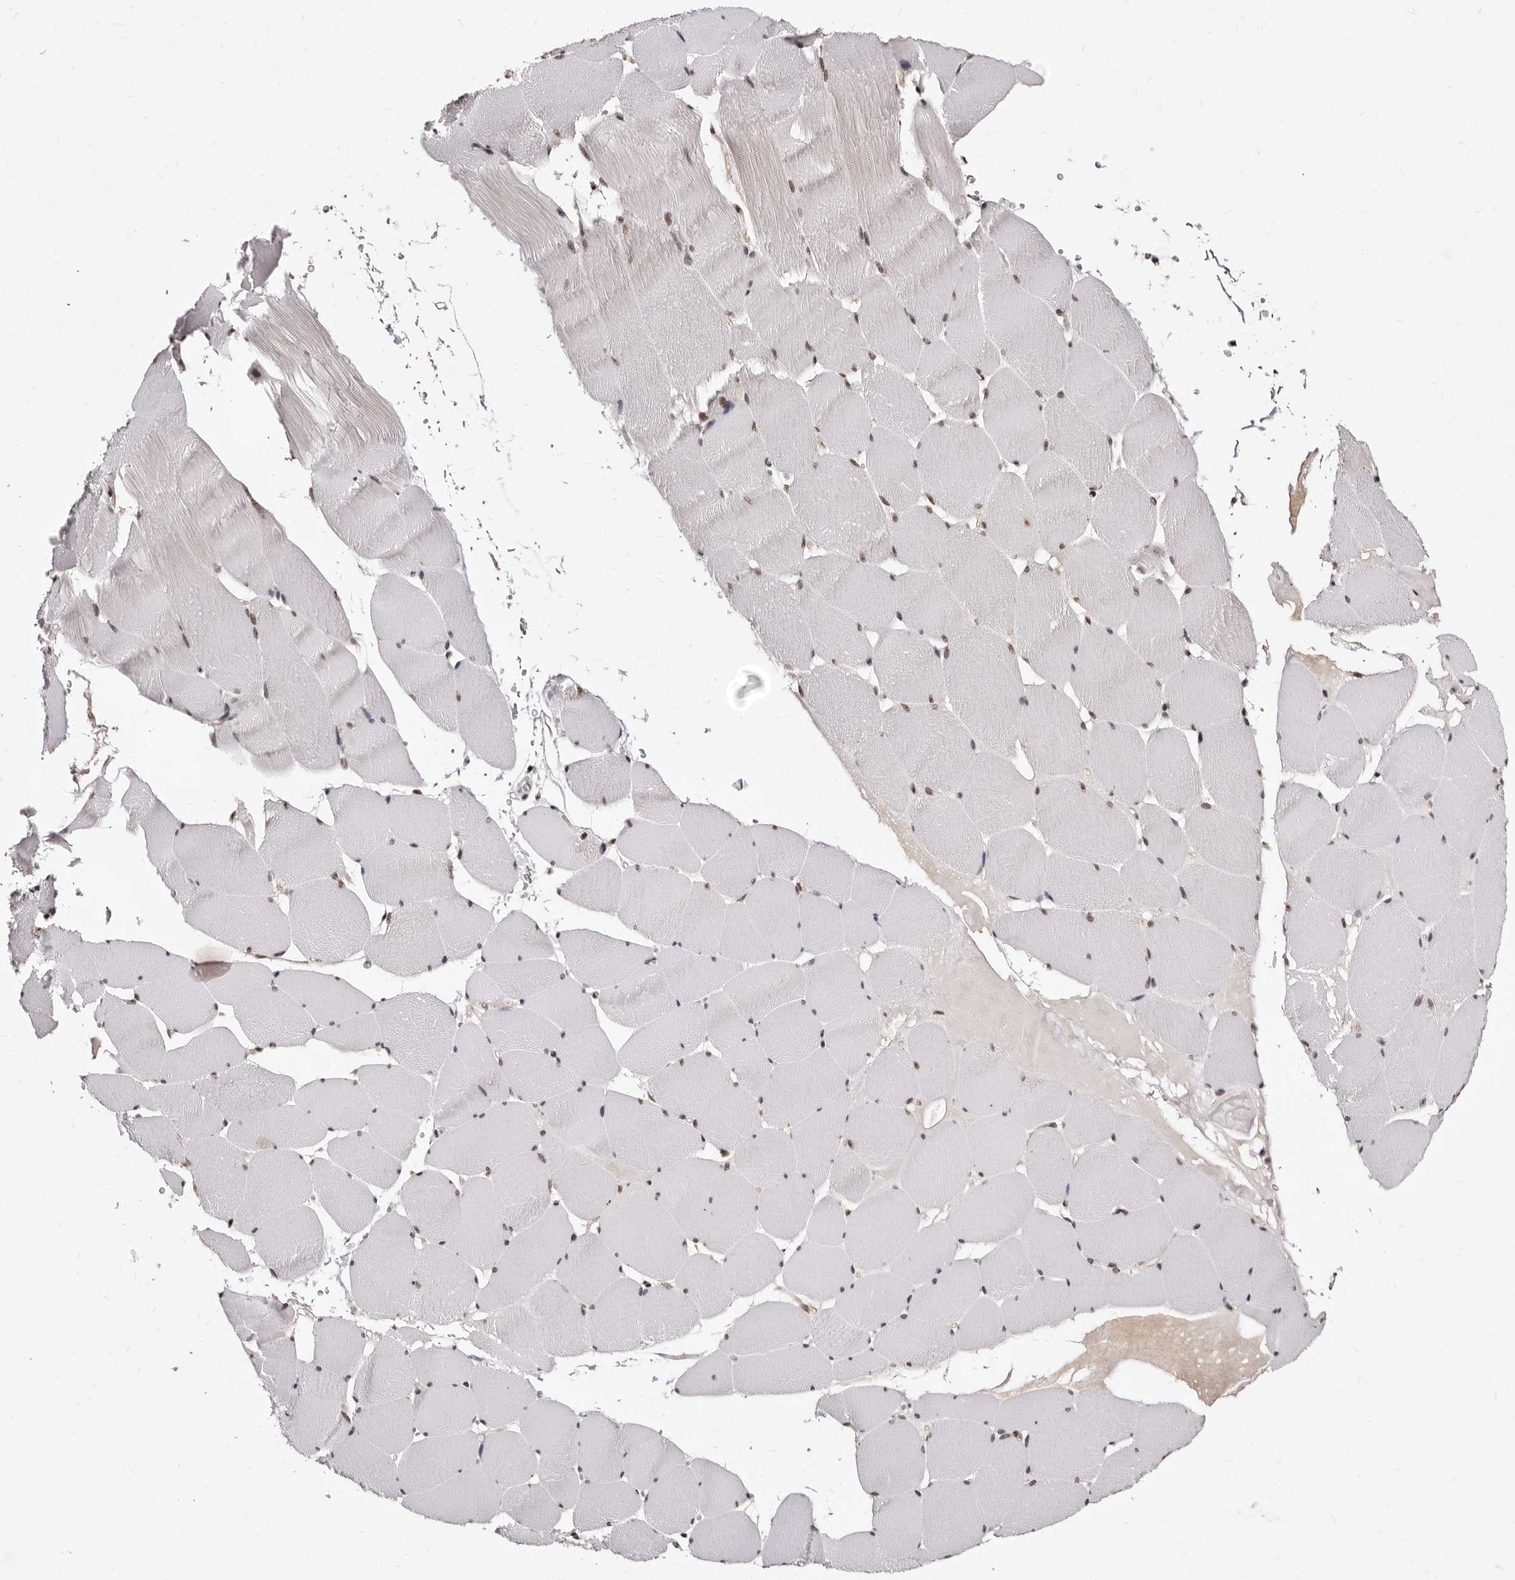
{"staining": {"intensity": "moderate", "quantity": "25%-75%", "location": "nuclear"}, "tissue": "skeletal muscle", "cell_type": "Myocytes", "image_type": "normal", "snomed": [{"axis": "morphology", "description": "Normal tissue, NOS"}, {"axis": "topography", "description": "Skeletal muscle"}], "caption": "Skeletal muscle stained with DAB (3,3'-diaminobenzidine) IHC shows medium levels of moderate nuclear positivity in about 25%-75% of myocytes.", "gene": "ANAPC11", "patient": {"sex": "male", "age": 62}}